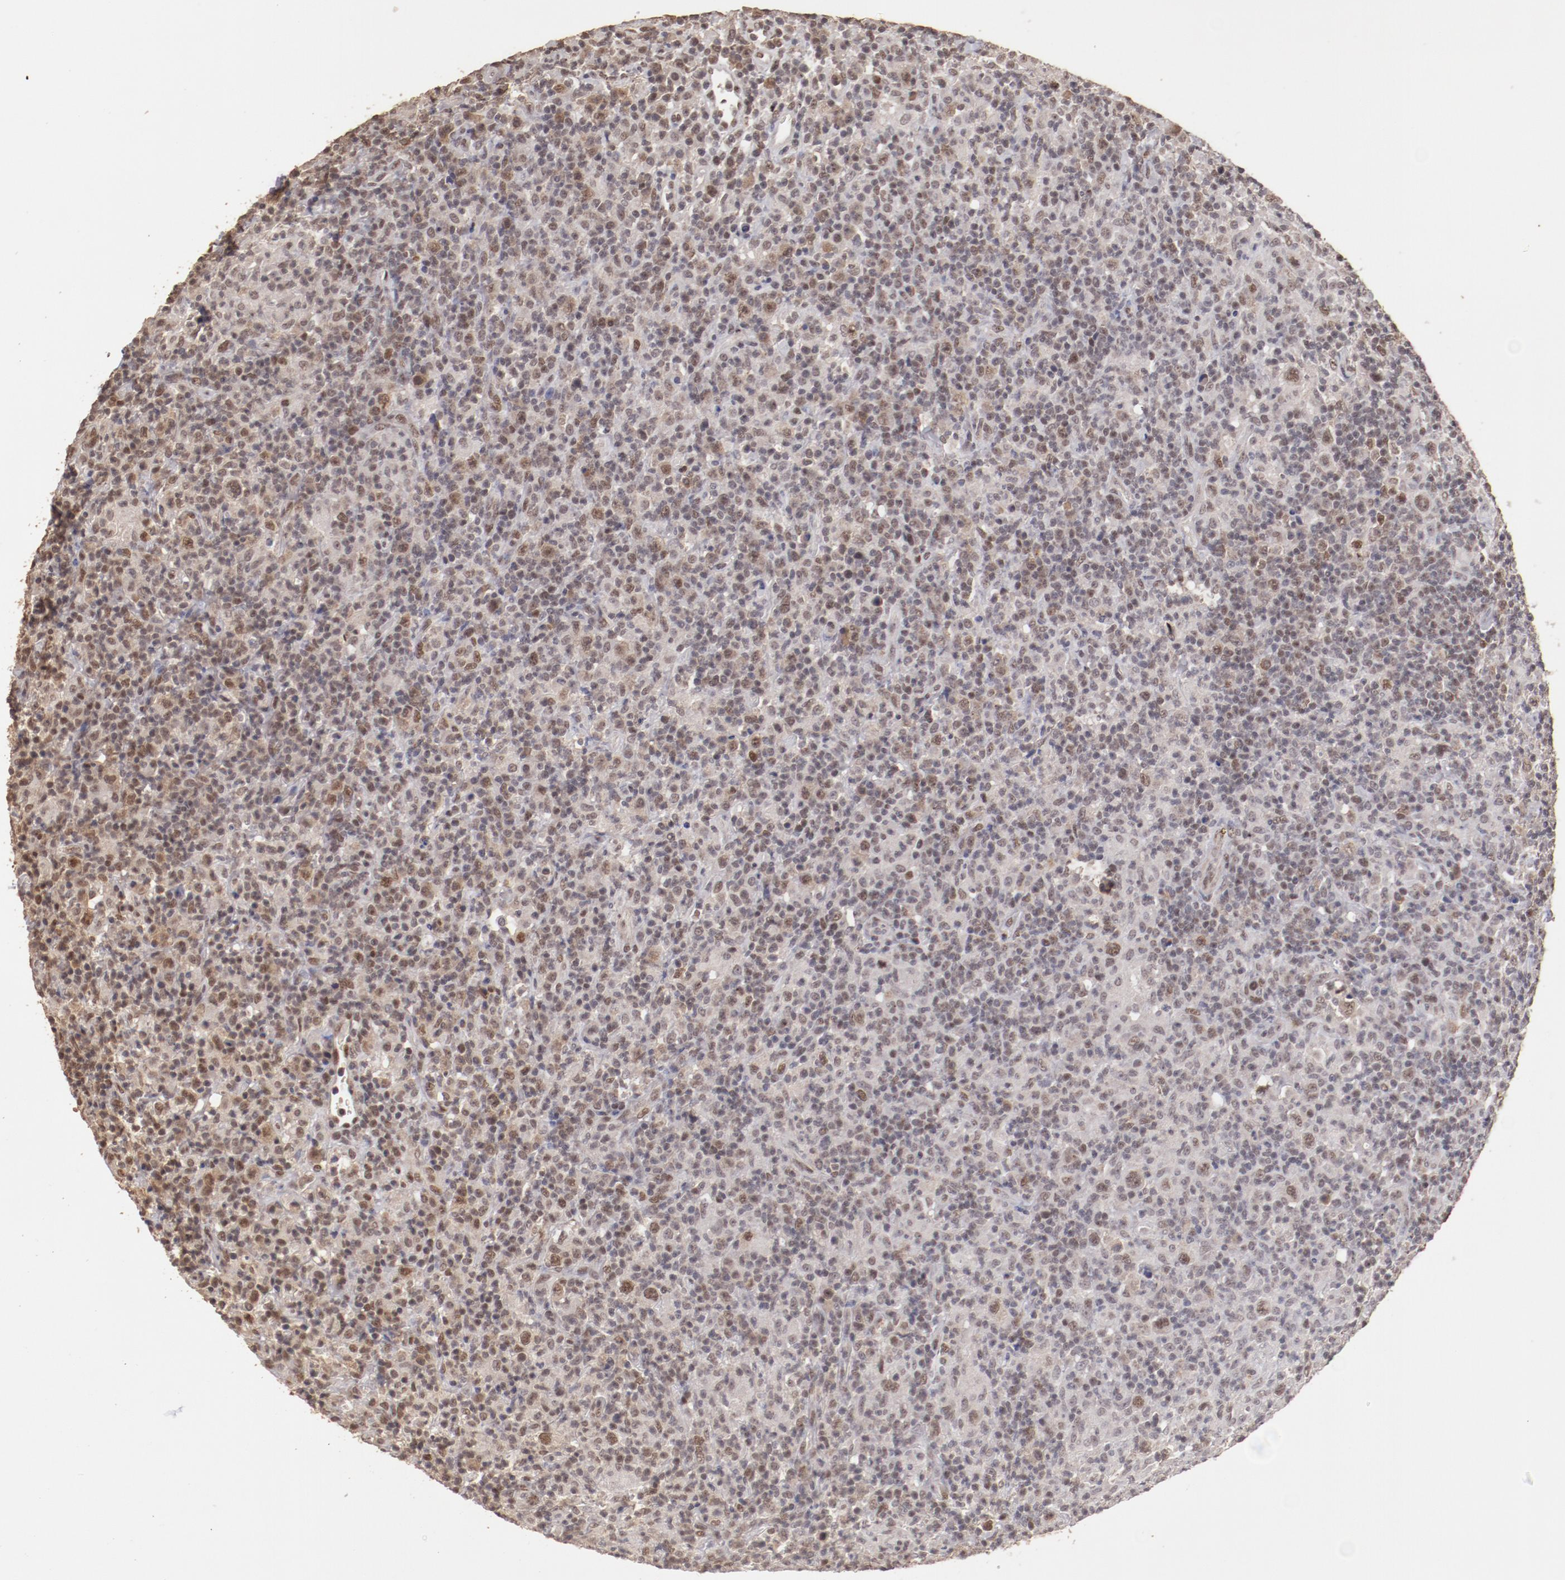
{"staining": {"intensity": "weak", "quantity": "25%-75%", "location": "nuclear"}, "tissue": "lymphoma", "cell_type": "Tumor cells", "image_type": "cancer", "snomed": [{"axis": "morphology", "description": "Hodgkin's disease, NOS"}, {"axis": "topography", "description": "Lymph node"}], "caption": "About 25%-75% of tumor cells in Hodgkin's disease demonstrate weak nuclear protein expression as visualized by brown immunohistochemical staining.", "gene": "CLOCK", "patient": {"sex": "male", "age": 65}}